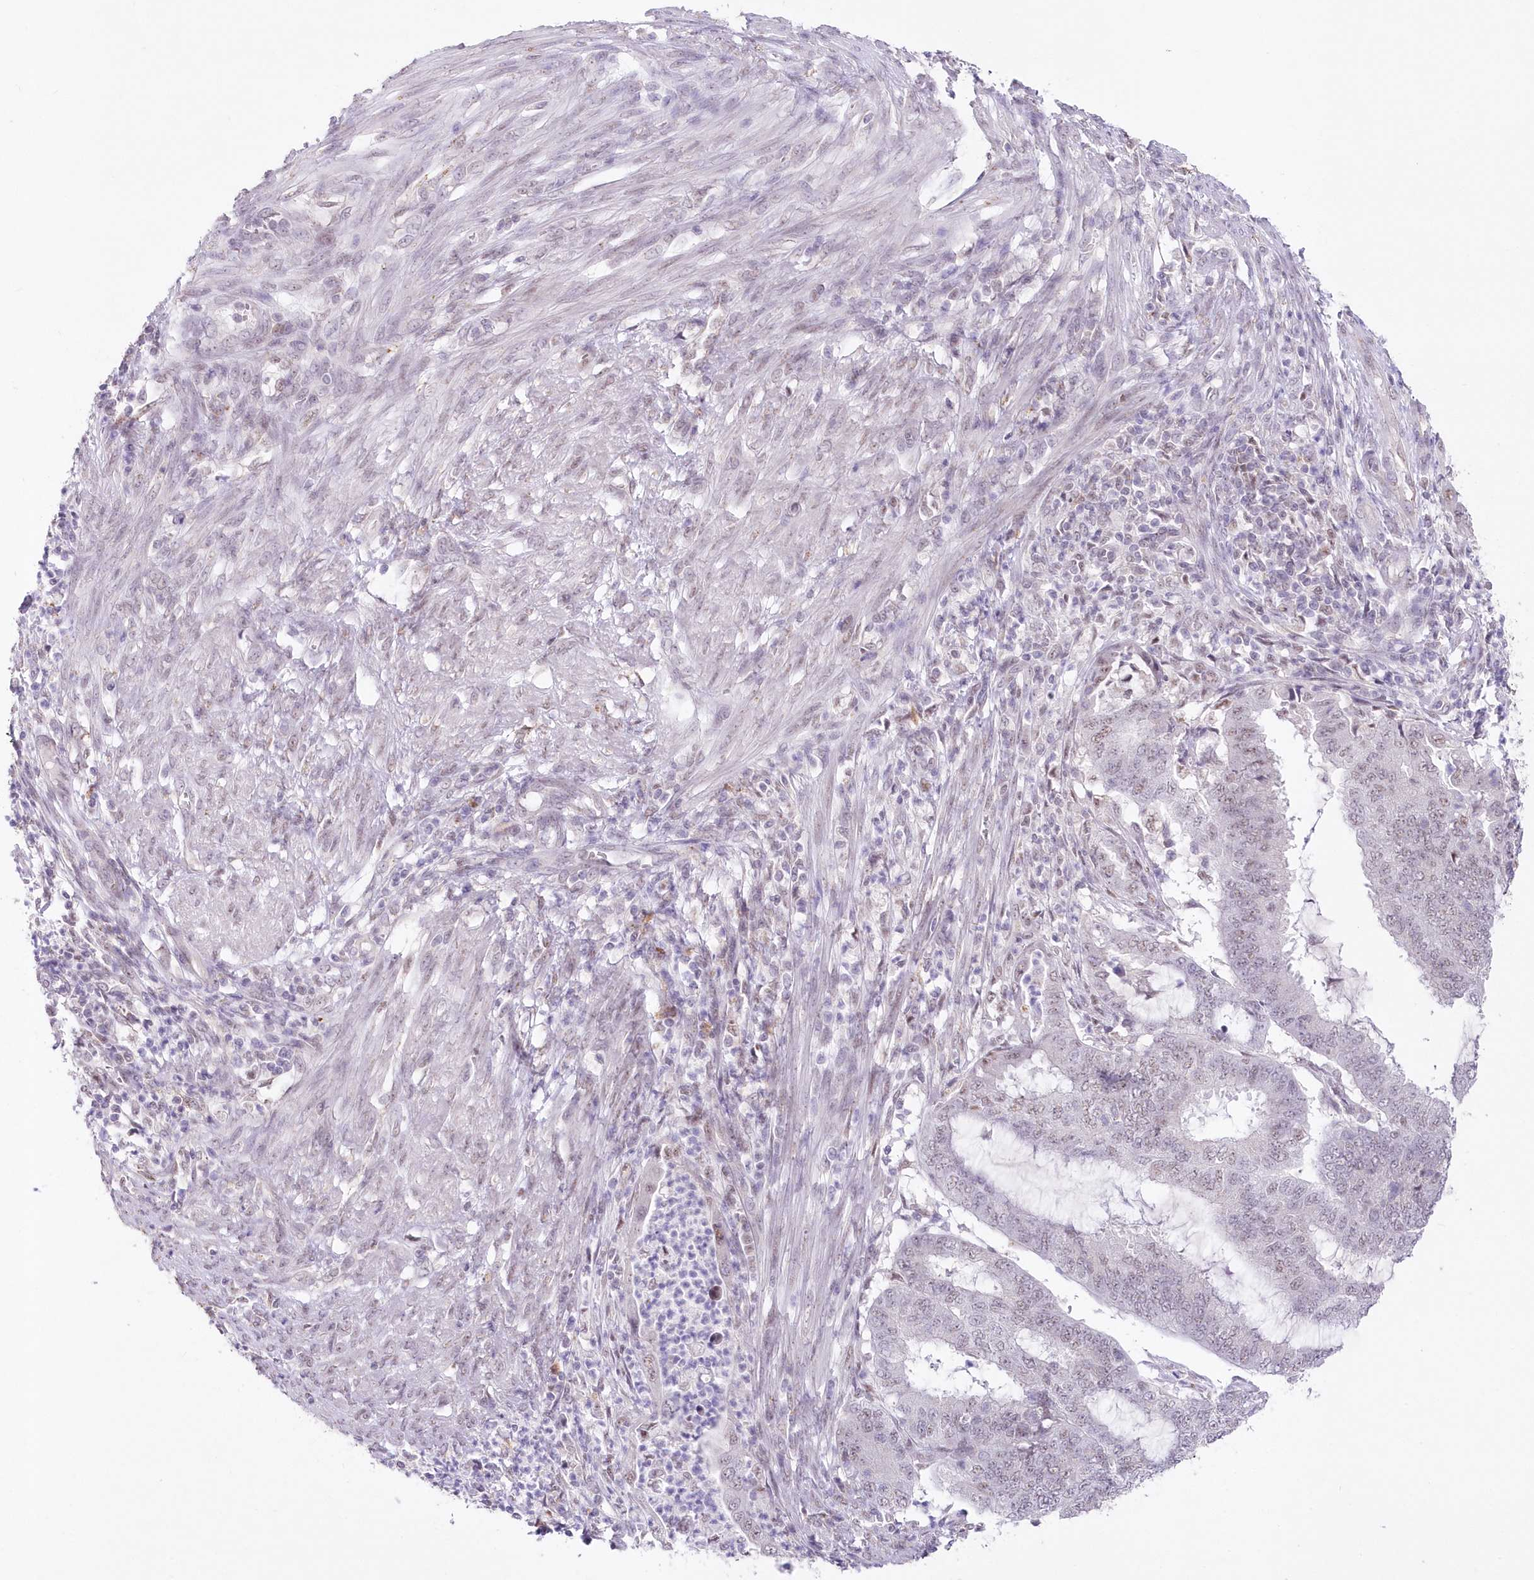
{"staining": {"intensity": "negative", "quantity": "none", "location": "none"}, "tissue": "endometrial cancer", "cell_type": "Tumor cells", "image_type": "cancer", "snomed": [{"axis": "morphology", "description": "Adenocarcinoma, NOS"}, {"axis": "topography", "description": "Endometrium"}], "caption": "A histopathology image of human endometrial cancer is negative for staining in tumor cells.", "gene": "RBM27", "patient": {"sex": "female", "age": 51}}